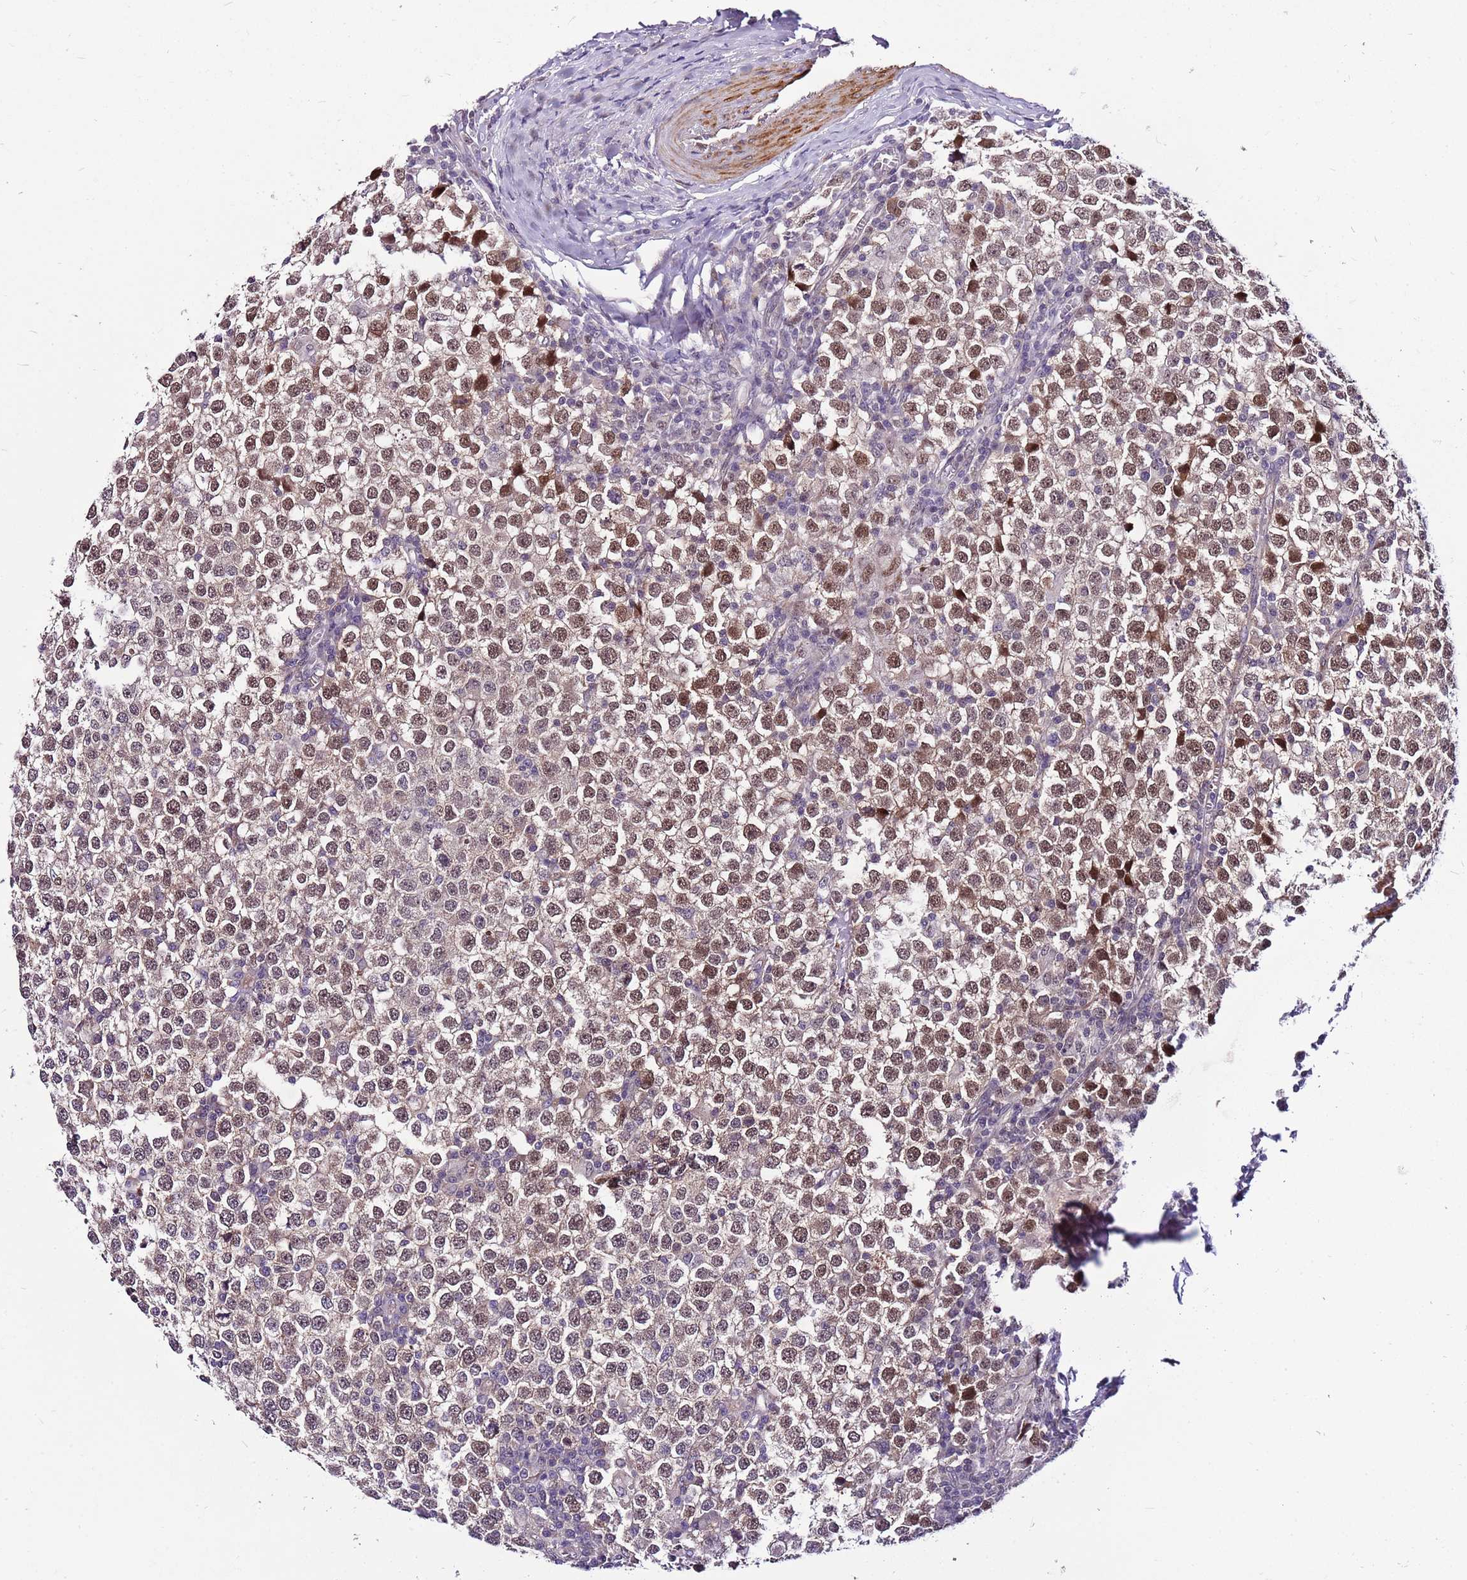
{"staining": {"intensity": "moderate", "quantity": ">75%", "location": "nuclear"}, "tissue": "testis cancer", "cell_type": "Tumor cells", "image_type": "cancer", "snomed": [{"axis": "morphology", "description": "Seminoma, NOS"}, {"axis": "topography", "description": "Testis"}], "caption": "Testis seminoma stained with DAB (3,3'-diaminobenzidine) immunohistochemistry (IHC) reveals medium levels of moderate nuclear staining in approximately >75% of tumor cells. (DAB IHC, brown staining for protein, blue staining for nuclei).", "gene": "POLE3", "patient": {"sex": "male", "age": 65}}